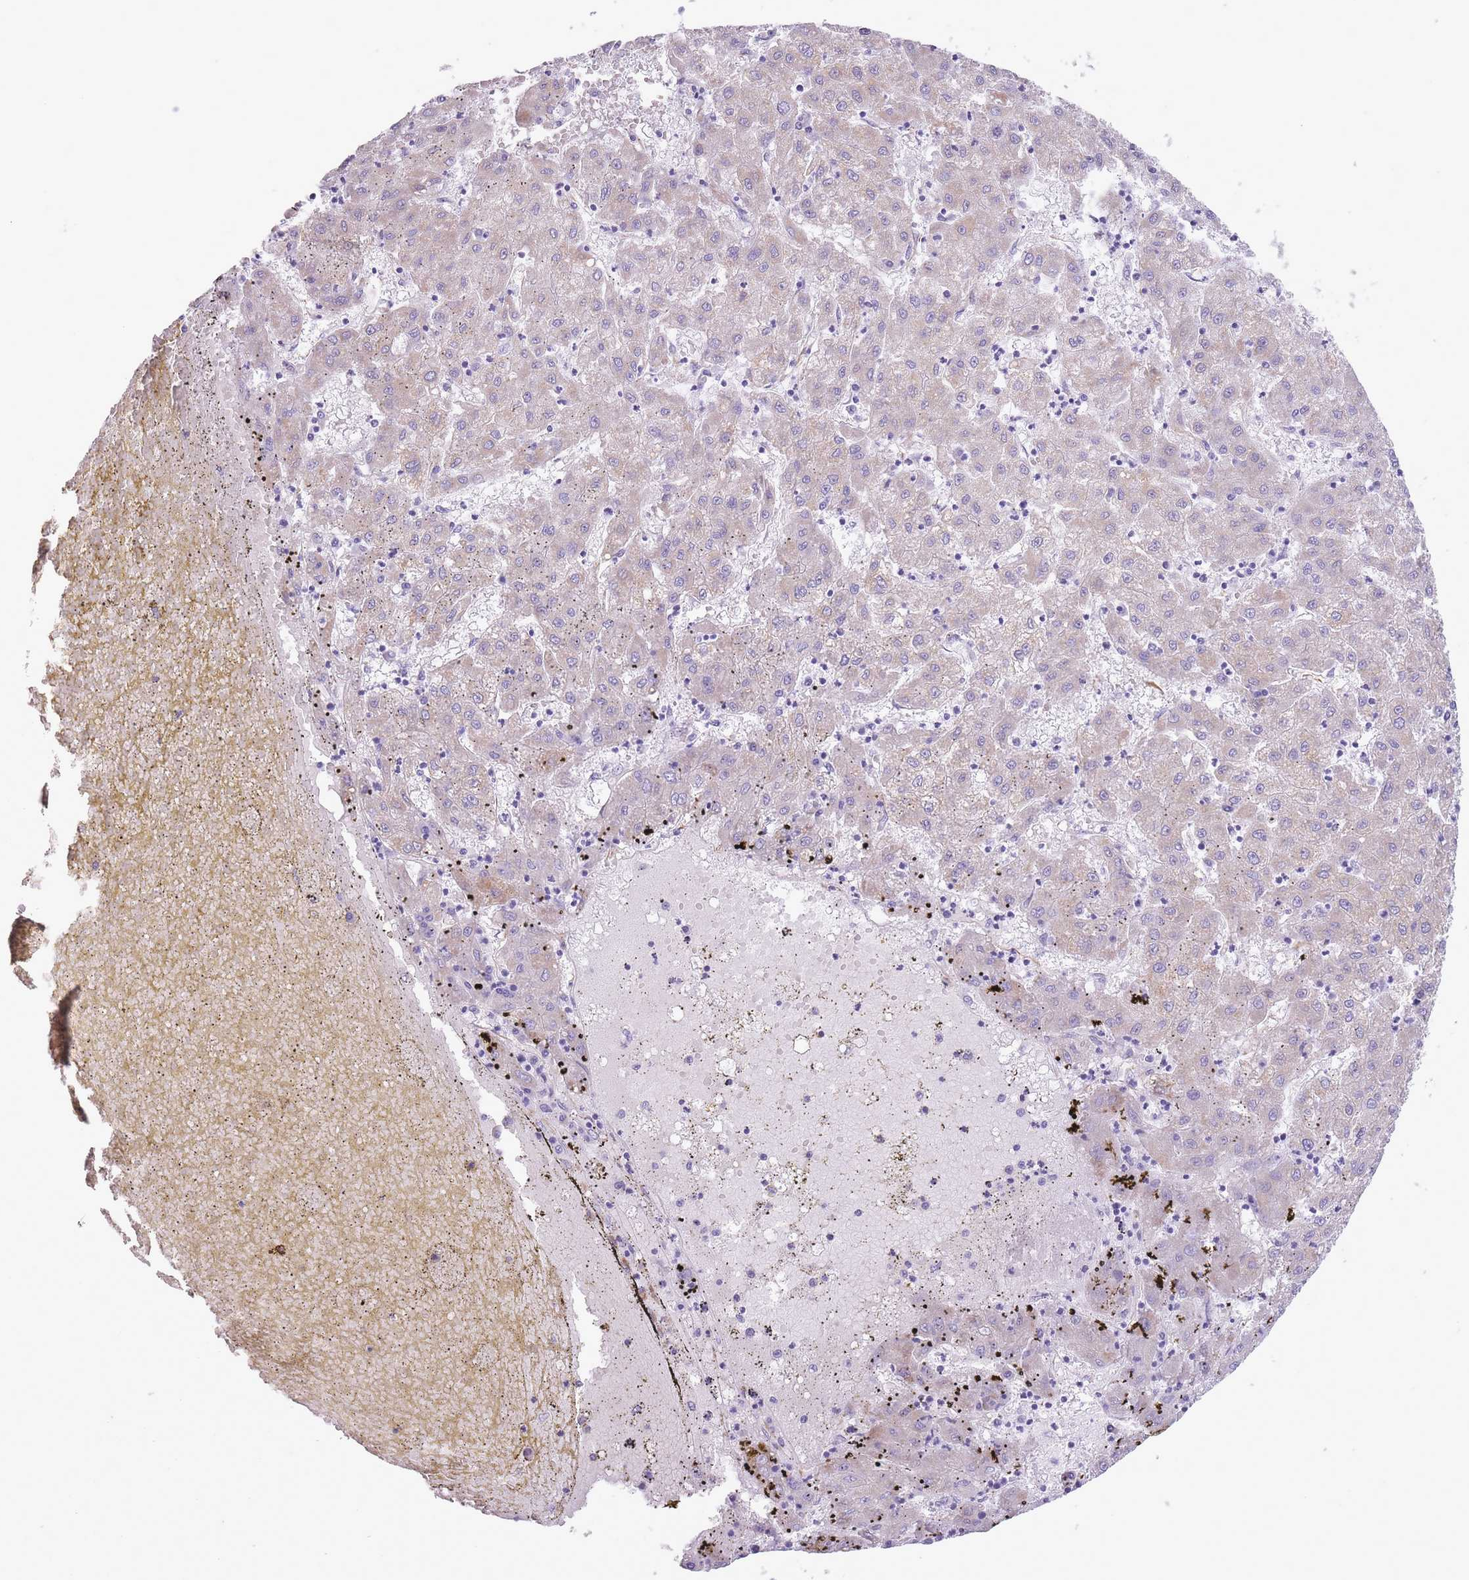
{"staining": {"intensity": "weak", "quantity": "<25%", "location": "cytoplasmic/membranous"}, "tissue": "liver cancer", "cell_type": "Tumor cells", "image_type": "cancer", "snomed": [{"axis": "morphology", "description": "Carcinoma, Hepatocellular, NOS"}, {"axis": "topography", "description": "Liver"}], "caption": "Micrograph shows no protein staining in tumor cells of liver hepatocellular carcinoma tissue.", "gene": "PTCD1", "patient": {"sex": "male", "age": 72}}